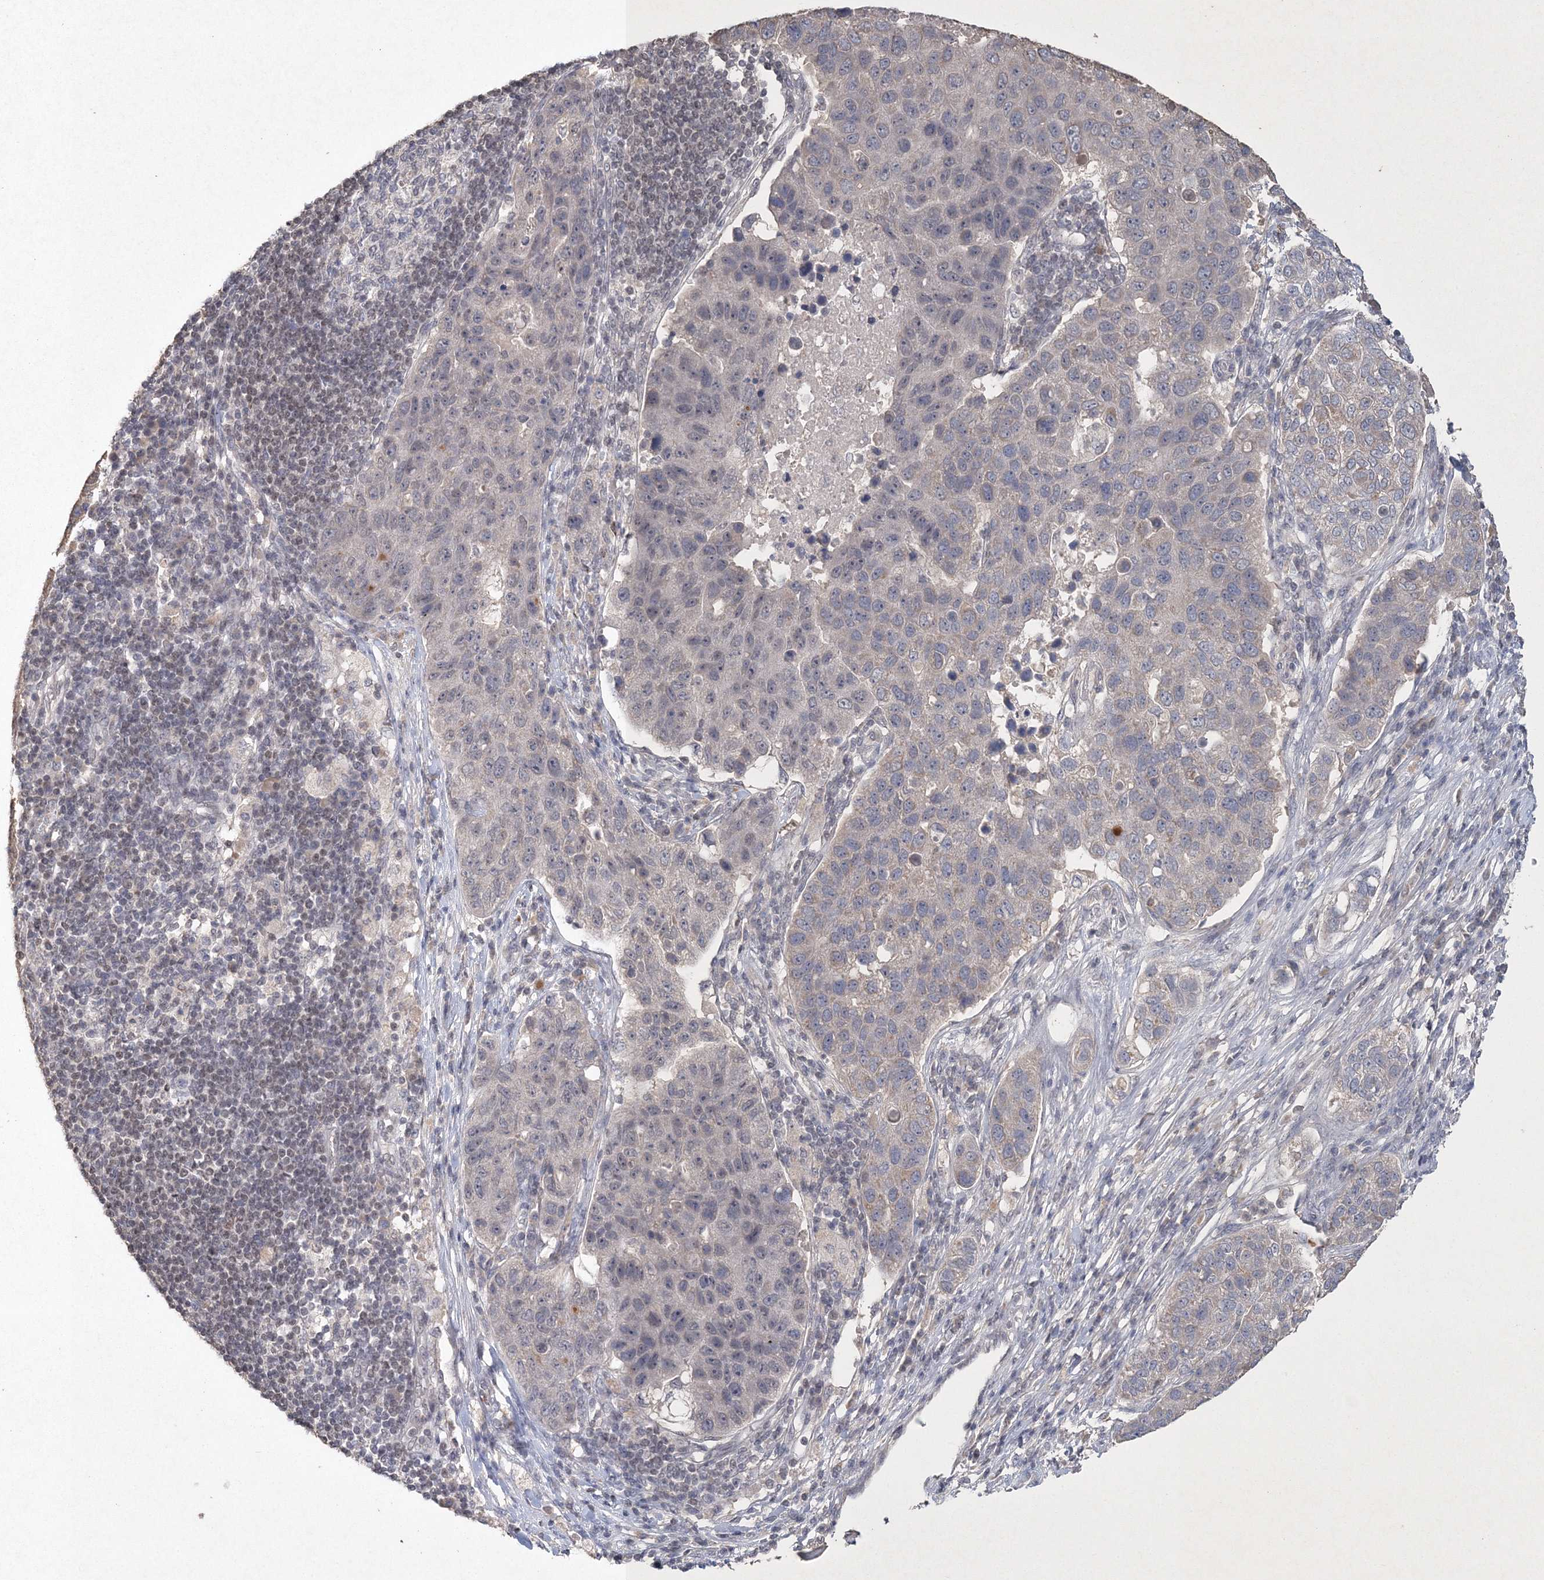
{"staining": {"intensity": "weak", "quantity": "<25%", "location": "cytoplasmic/membranous"}, "tissue": "pancreatic cancer", "cell_type": "Tumor cells", "image_type": "cancer", "snomed": [{"axis": "morphology", "description": "Adenocarcinoma, NOS"}, {"axis": "topography", "description": "Pancreas"}], "caption": "Human pancreatic cancer (adenocarcinoma) stained for a protein using IHC reveals no expression in tumor cells.", "gene": "UIMC1", "patient": {"sex": "female", "age": 61}}